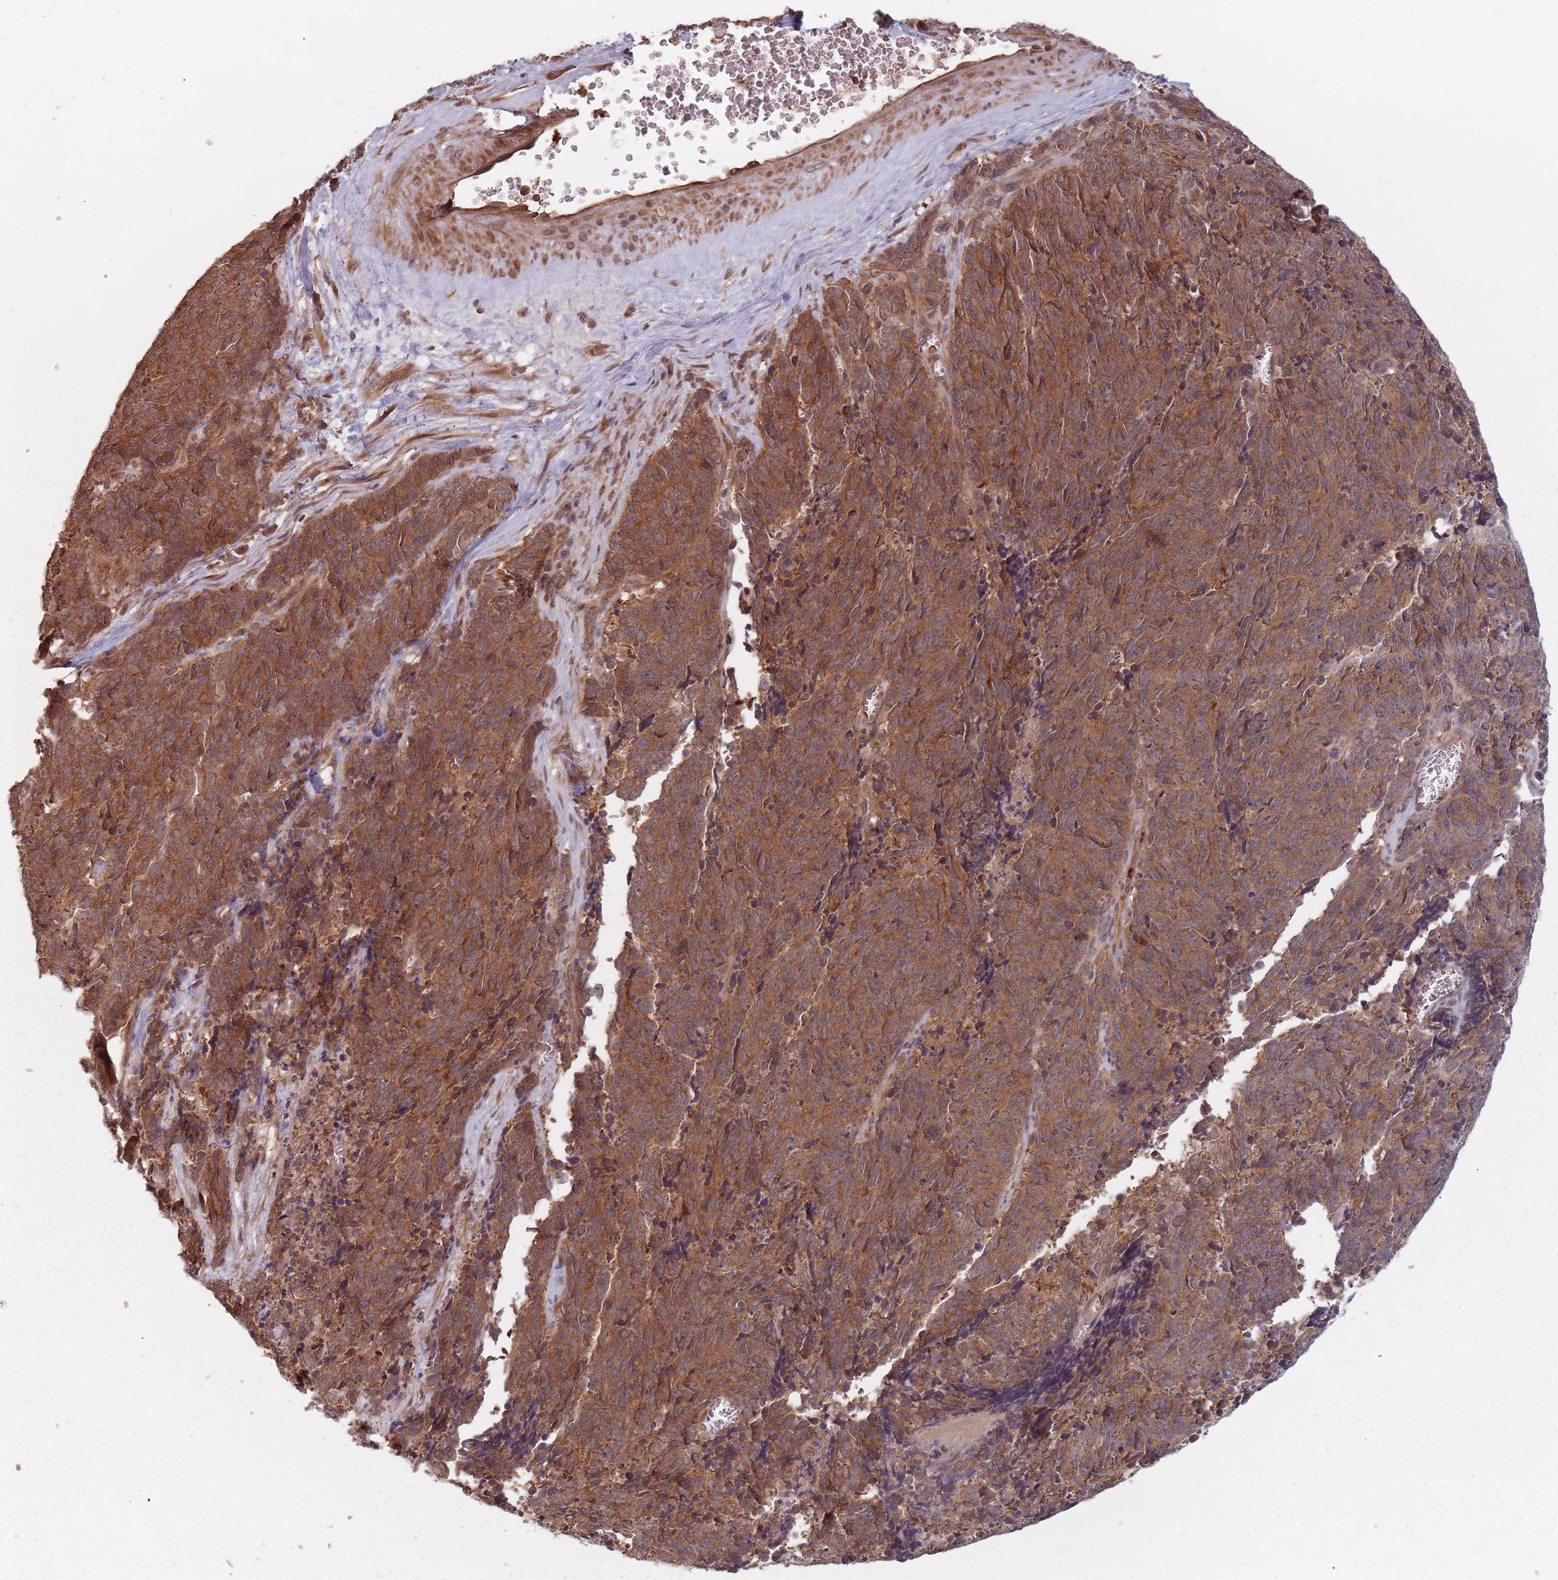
{"staining": {"intensity": "strong", "quantity": ">75%", "location": "cytoplasmic/membranous"}, "tissue": "cervical cancer", "cell_type": "Tumor cells", "image_type": "cancer", "snomed": [{"axis": "morphology", "description": "Squamous cell carcinoma, NOS"}, {"axis": "topography", "description": "Cervix"}], "caption": "Protein staining shows strong cytoplasmic/membranous expression in approximately >75% of tumor cells in cervical cancer (squamous cell carcinoma). Ihc stains the protein in brown and the nuclei are stained blue.", "gene": "C3orf14", "patient": {"sex": "female", "age": 29}}